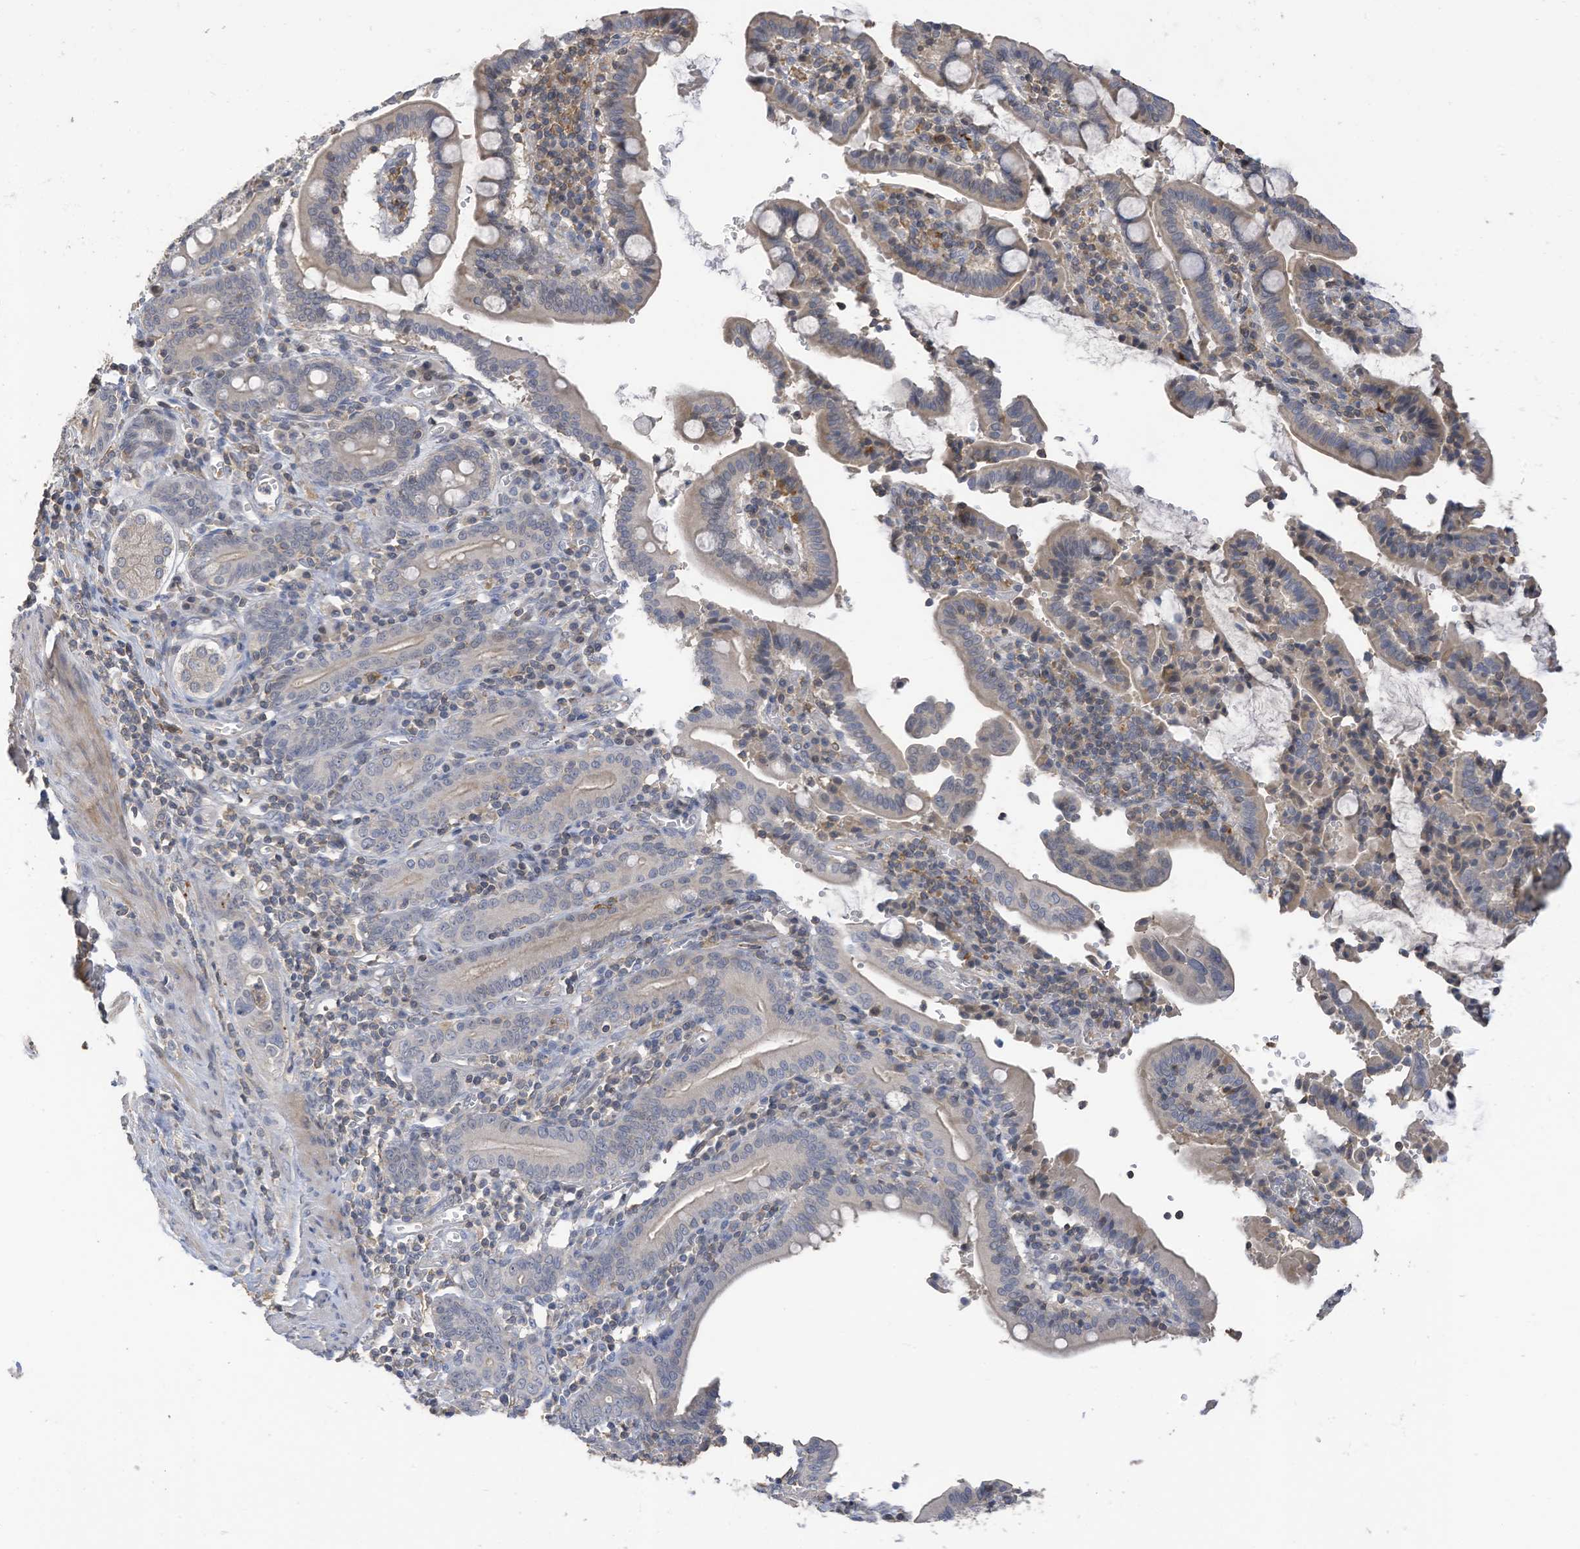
{"staining": {"intensity": "negative", "quantity": "none", "location": "none"}, "tissue": "pancreatic cancer", "cell_type": "Tumor cells", "image_type": "cancer", "snomed": [{"axis": "morphology", "description": "Adenocarcinoma, NOS"}, {"axis": "topography", "description": "Pancreas"}], "caption": "Pancreatic cancer was stained to show a protein in brown. There is no significant expression in tumor cells. (Brightfield microscopy of DAB (3,3'-diaminobenzidine) immunohistochemistry at high magnification).", "gene": "SLFN14", "patient": {"sex": "male", "age": 70}}